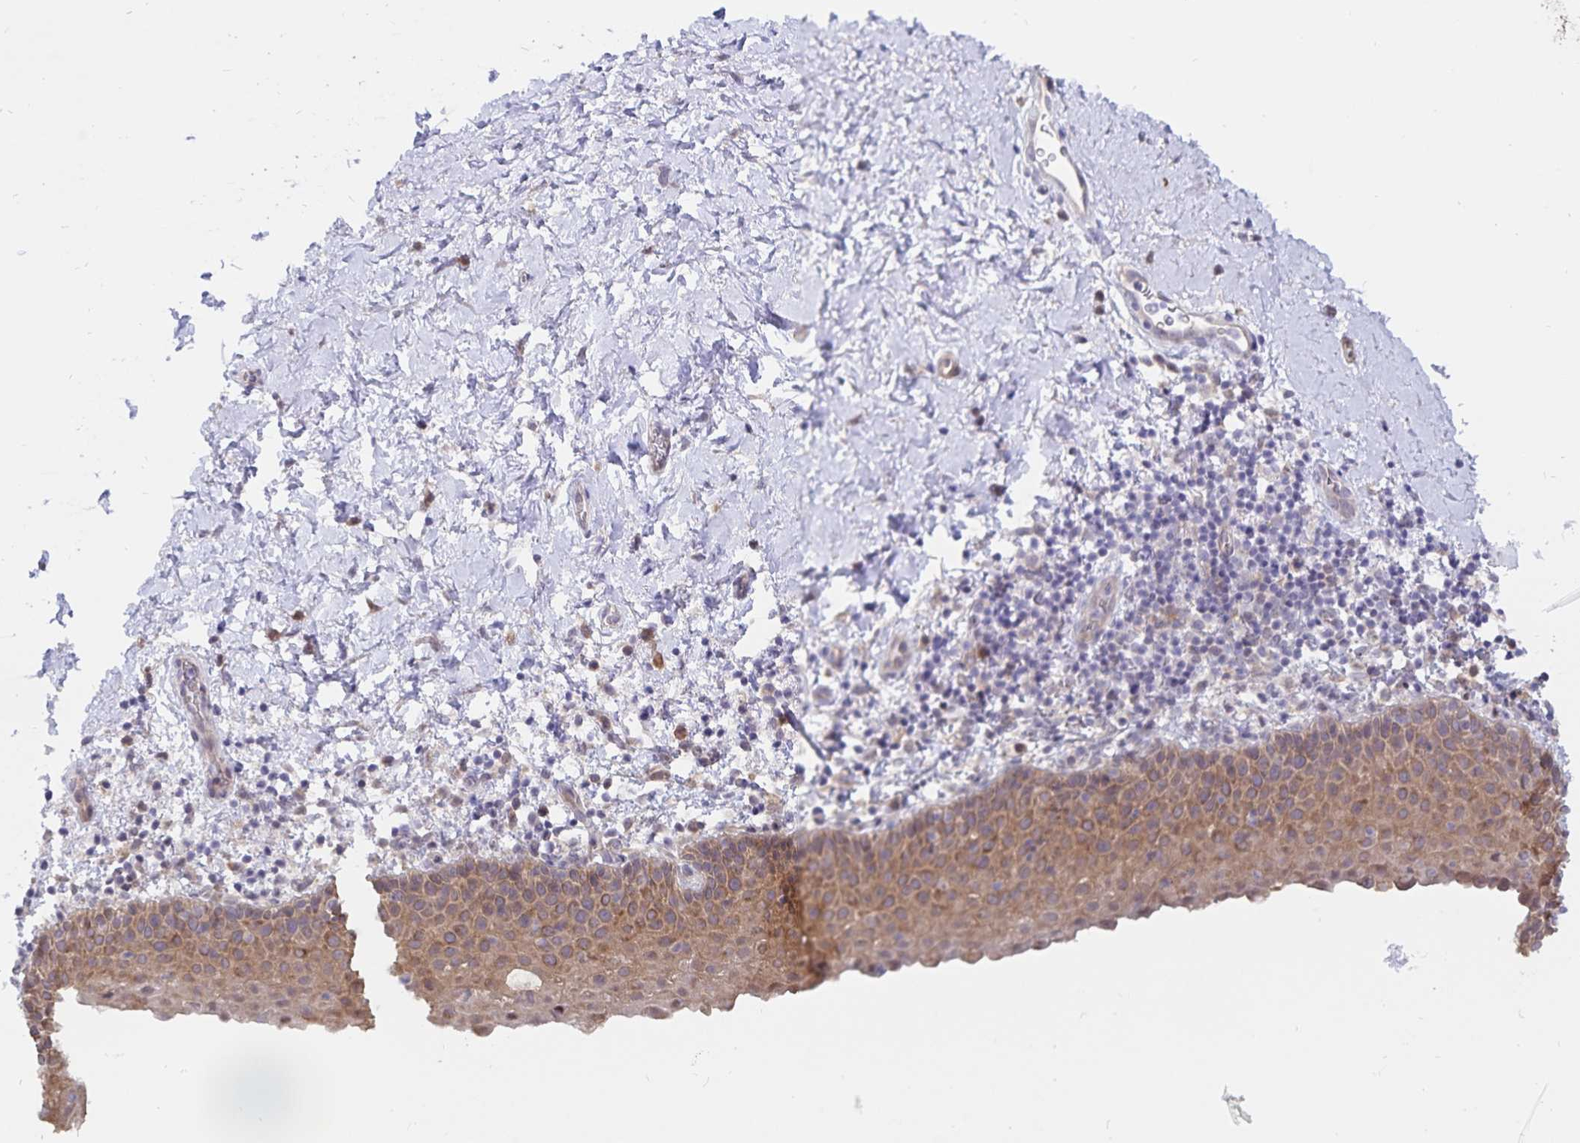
{"staining": {"intensity": "moderate", "quantity": "25%-75%", "location": "cytoplasmic/membranous"}, "tissue": "vagina", "cell_type": "Squamous epithelial cells", "image_type": "normal", "snomed": [{"axis": "morphology", "description": "Normal tissue, NOS"}, {"axis": "topography", "description": "Vagina"}], "caption": "Vagina stained with DAB immunohistochemistry (IHC) exhibits medium levels of moderate cytoplasmic/membranous expression in about 25%-75% of squamous epithelial cells. (DAB IHC with brightfield microscopy, high magnification).", "gene": "ATP2A2", "patient": {"sex": "female", "age": 61}}